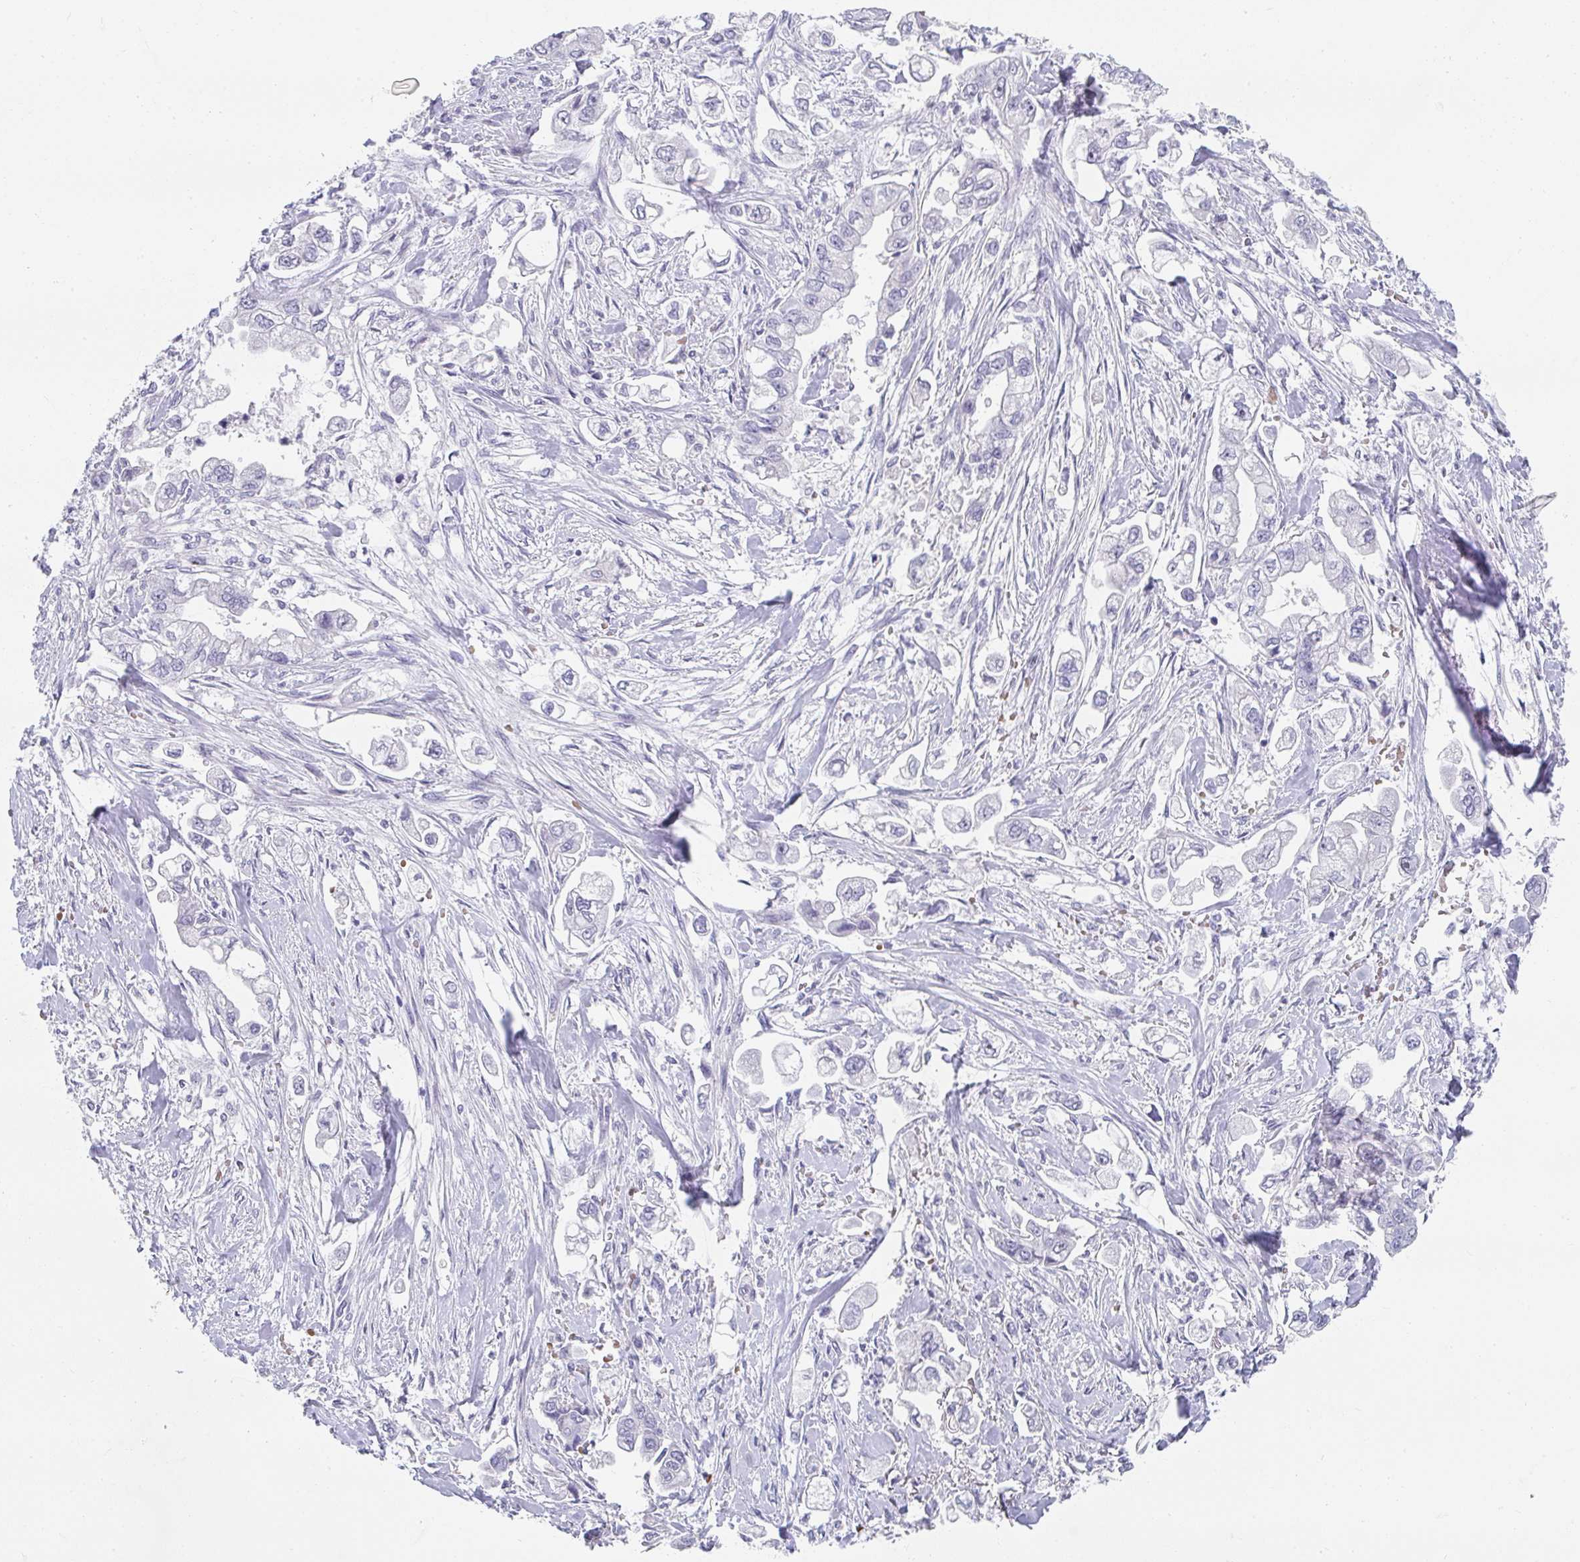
{"staining": {"intensity": "negative", "quantity": "none", "location": "none"}, "tissue": "stomach cancer", "cell_type": "Tumor cells", "image_type": "cancer", "snomed": [{"axis": "morphology", "description": "Adenocarcinoma, NOS"}, {"axis": "topography", "description": "Stomach"}], "caption": "A high-resolution micrograph shows immunohistochemistry staining of stomach cancer, which exhibits no significant expression in tumor cells.", "gene": "NEU2", "patient": {"sex": "male", "age": 62}}